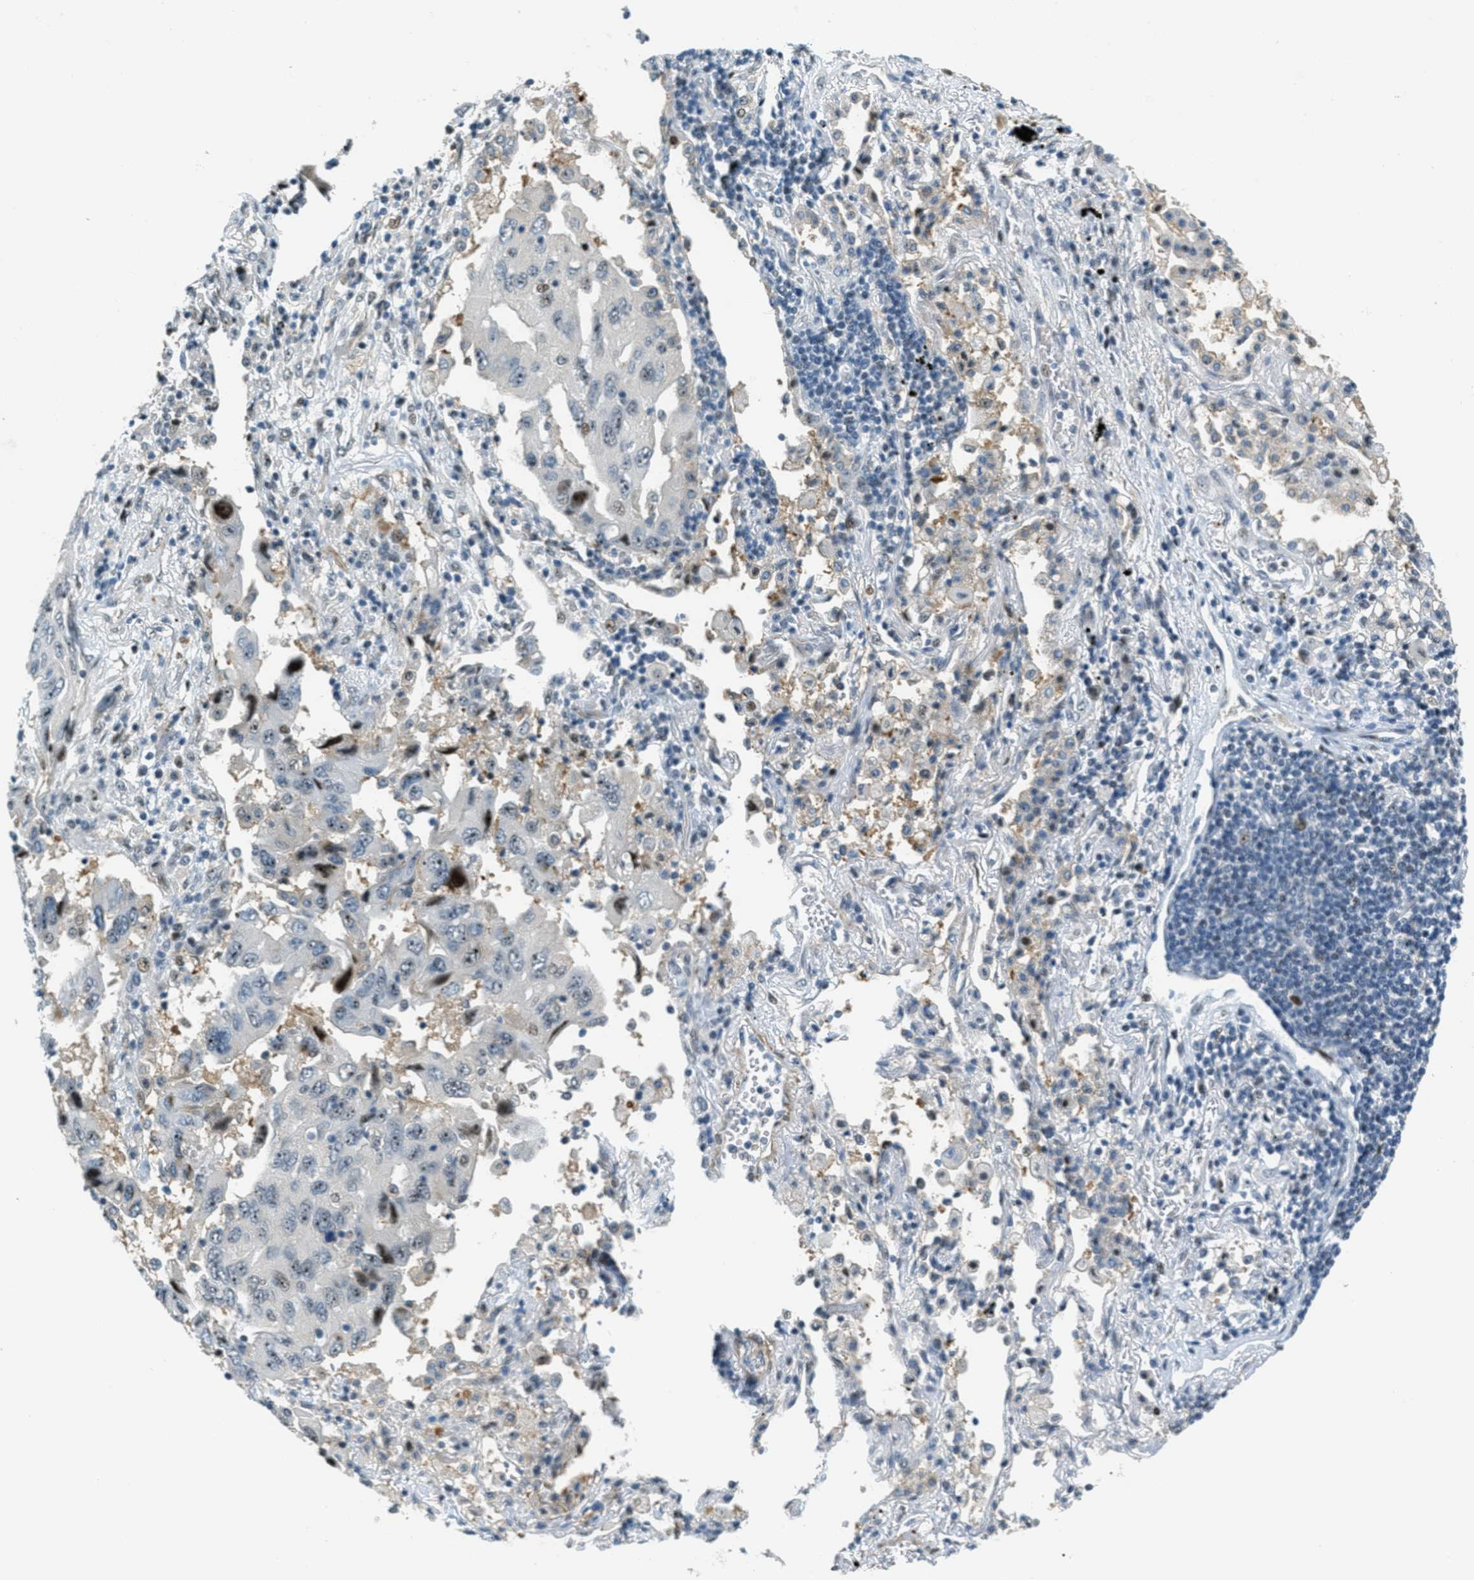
{"staining": {"intensity": "moderate", "quantity": "<25%", "location": "nuclear"}, "tissue": "lung cancer", "cell_type": "Tumor cells", "image_type": "cancer", "snomed": [{"axis": "morphology", "description": "Adenocarcinoma, NOS"}, {"axis": "topography", "description": "Lung"}], "caption": "The immunohistochemical stain shows moderate nuclear expression in tumor cells of adenocarcinoma (lung) tissue. (DAB IHC, brown staining for protein, blue staining for nuclei).", "gene": "ZDHHC23", "patient": {"sex": "female", "age": 65}}